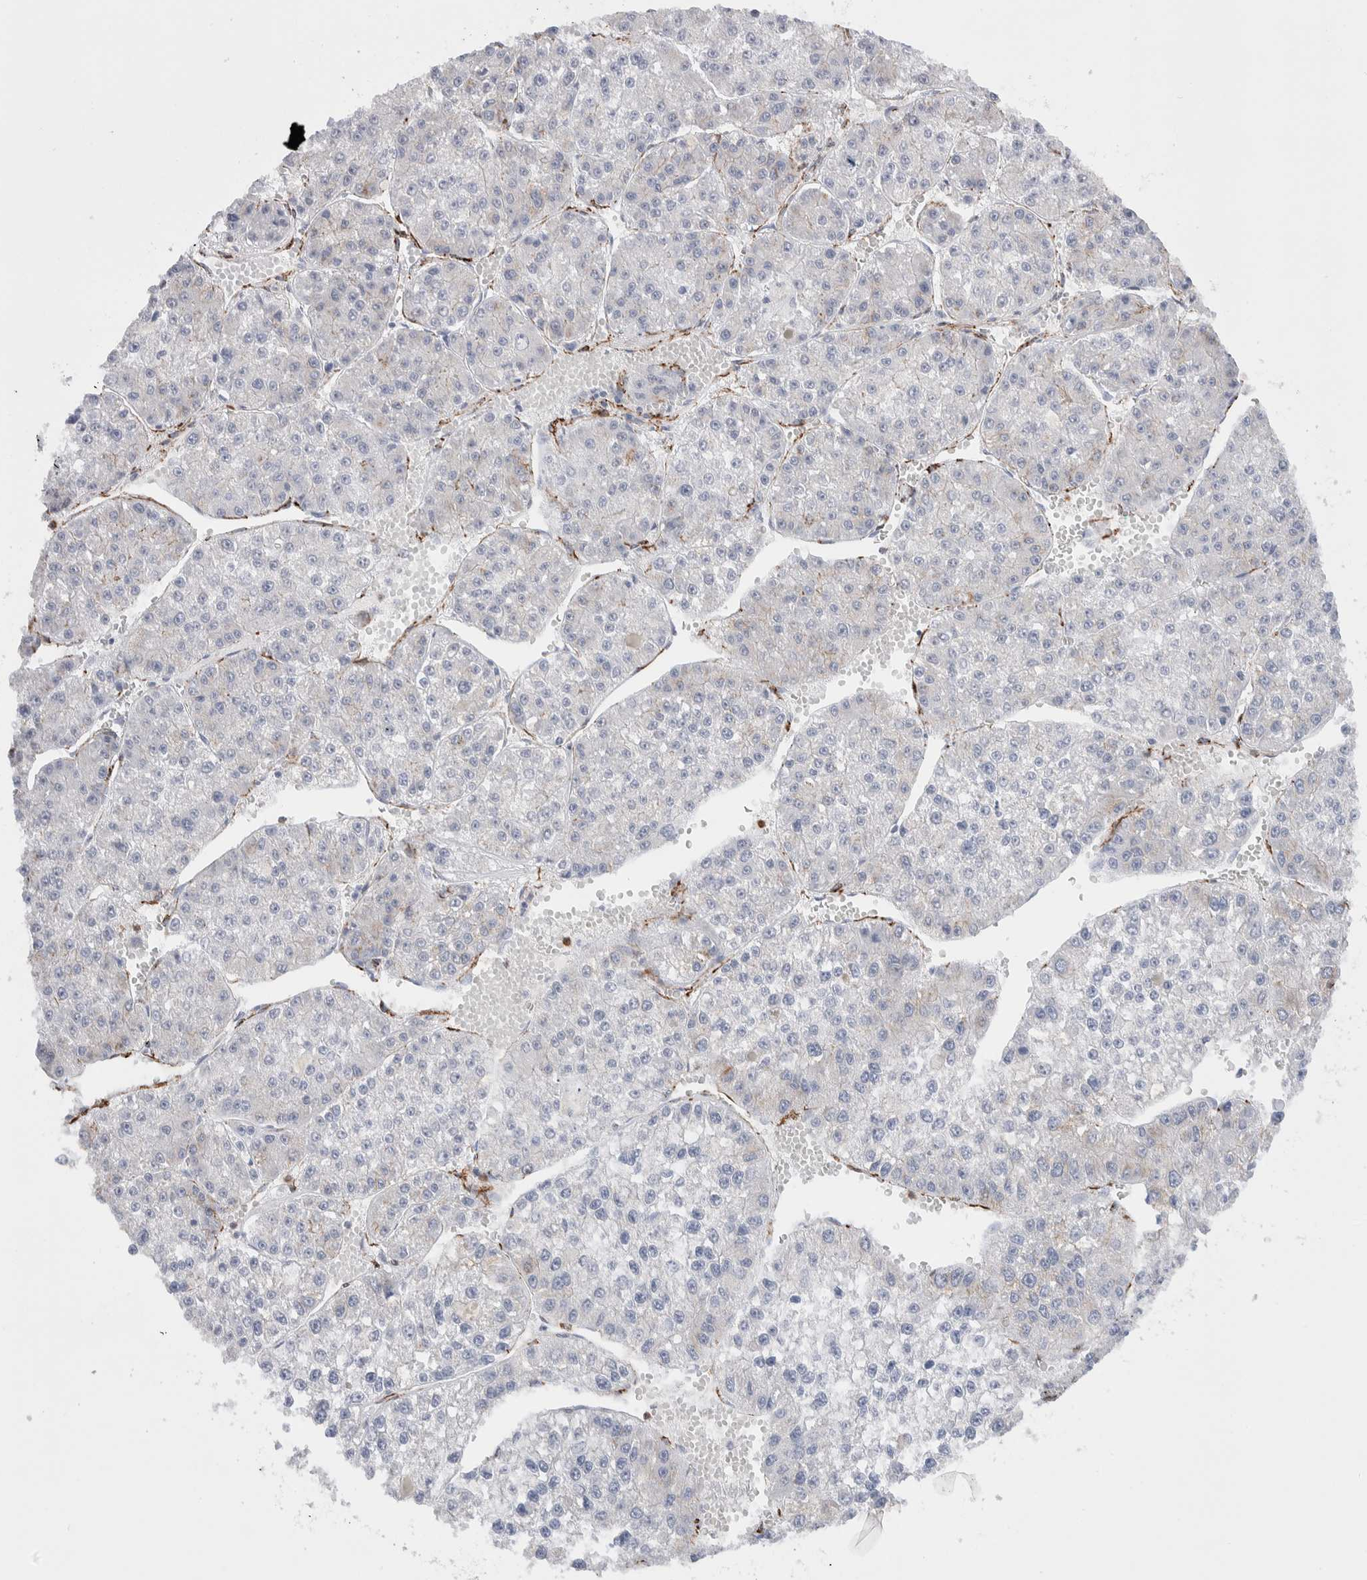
{"staining": {"intensity": "negative", "quantity": "none", "location": "none"}, "tissue": "liver cancer", "cell_type": "Tumor cells", "image_type": "cancer", "snomed": [{"axis": "morphology", "description": "Carcinoma, Hepatocellular, NOS"}, {"axis": "topography", "description": "Liver"}], "caption": "Tumor cells show no significant staining in liver cancer.", "gene": "SEPTIN4", "patient": {"sex": "female", "age": 73}}